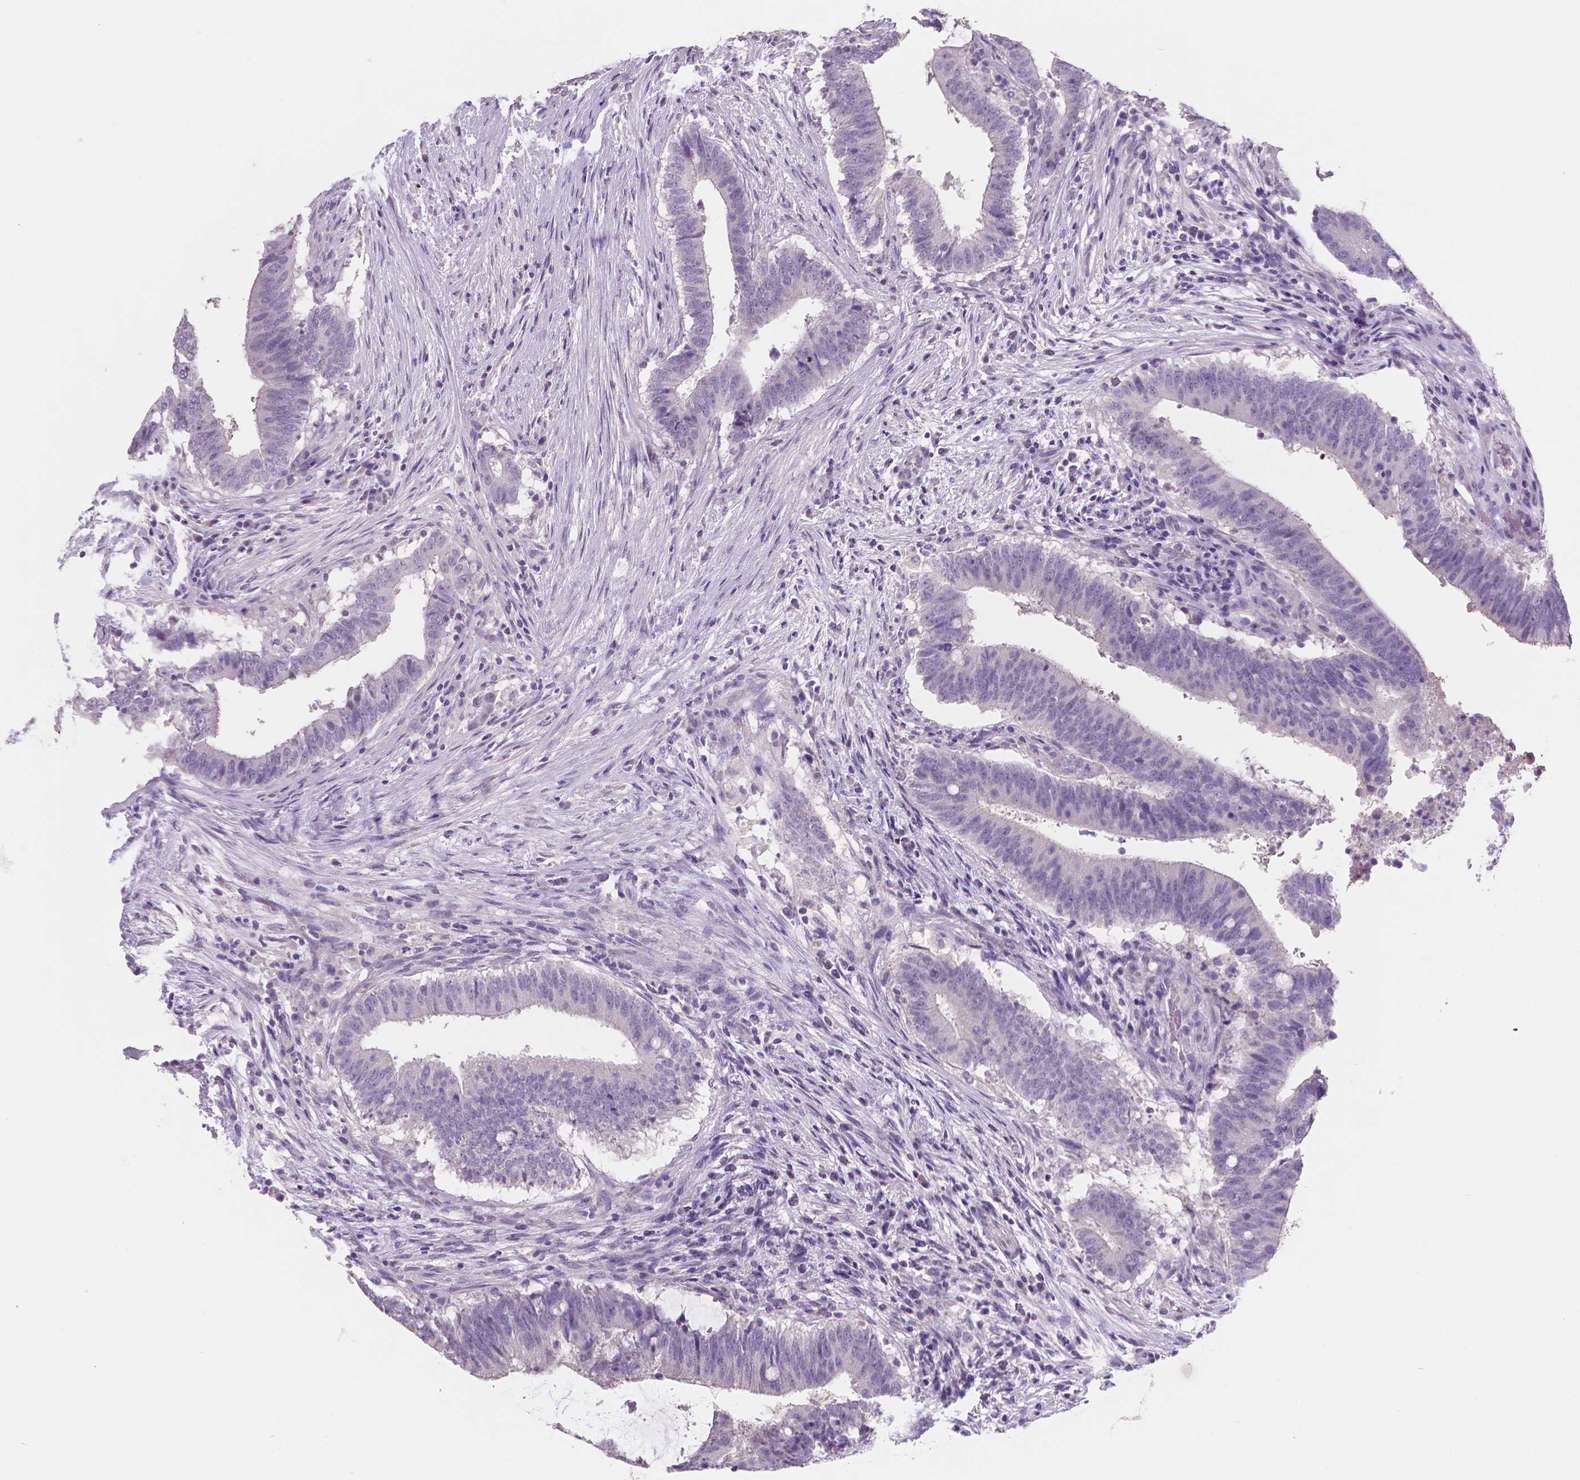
{"staining": {"intensity": "negative", "quantity": "none", "location": "none"}, "tissue": "colorectal cancer", "cell_type": "Tumor cells", "image_type": "cancer", "snomed": [{"axis": "morphology", "description": "Adenocarcinoma, NOS"}, {"axis": "topography", "description": "Colon"}], "caption": "High power microscopy micrograph of an IHC micrograph of adenocarcinoma (colorectal), revealing no significant staining in tumor cells.", "gene": "TNNI2", "patient": {"sex": "female", "age": 43}}